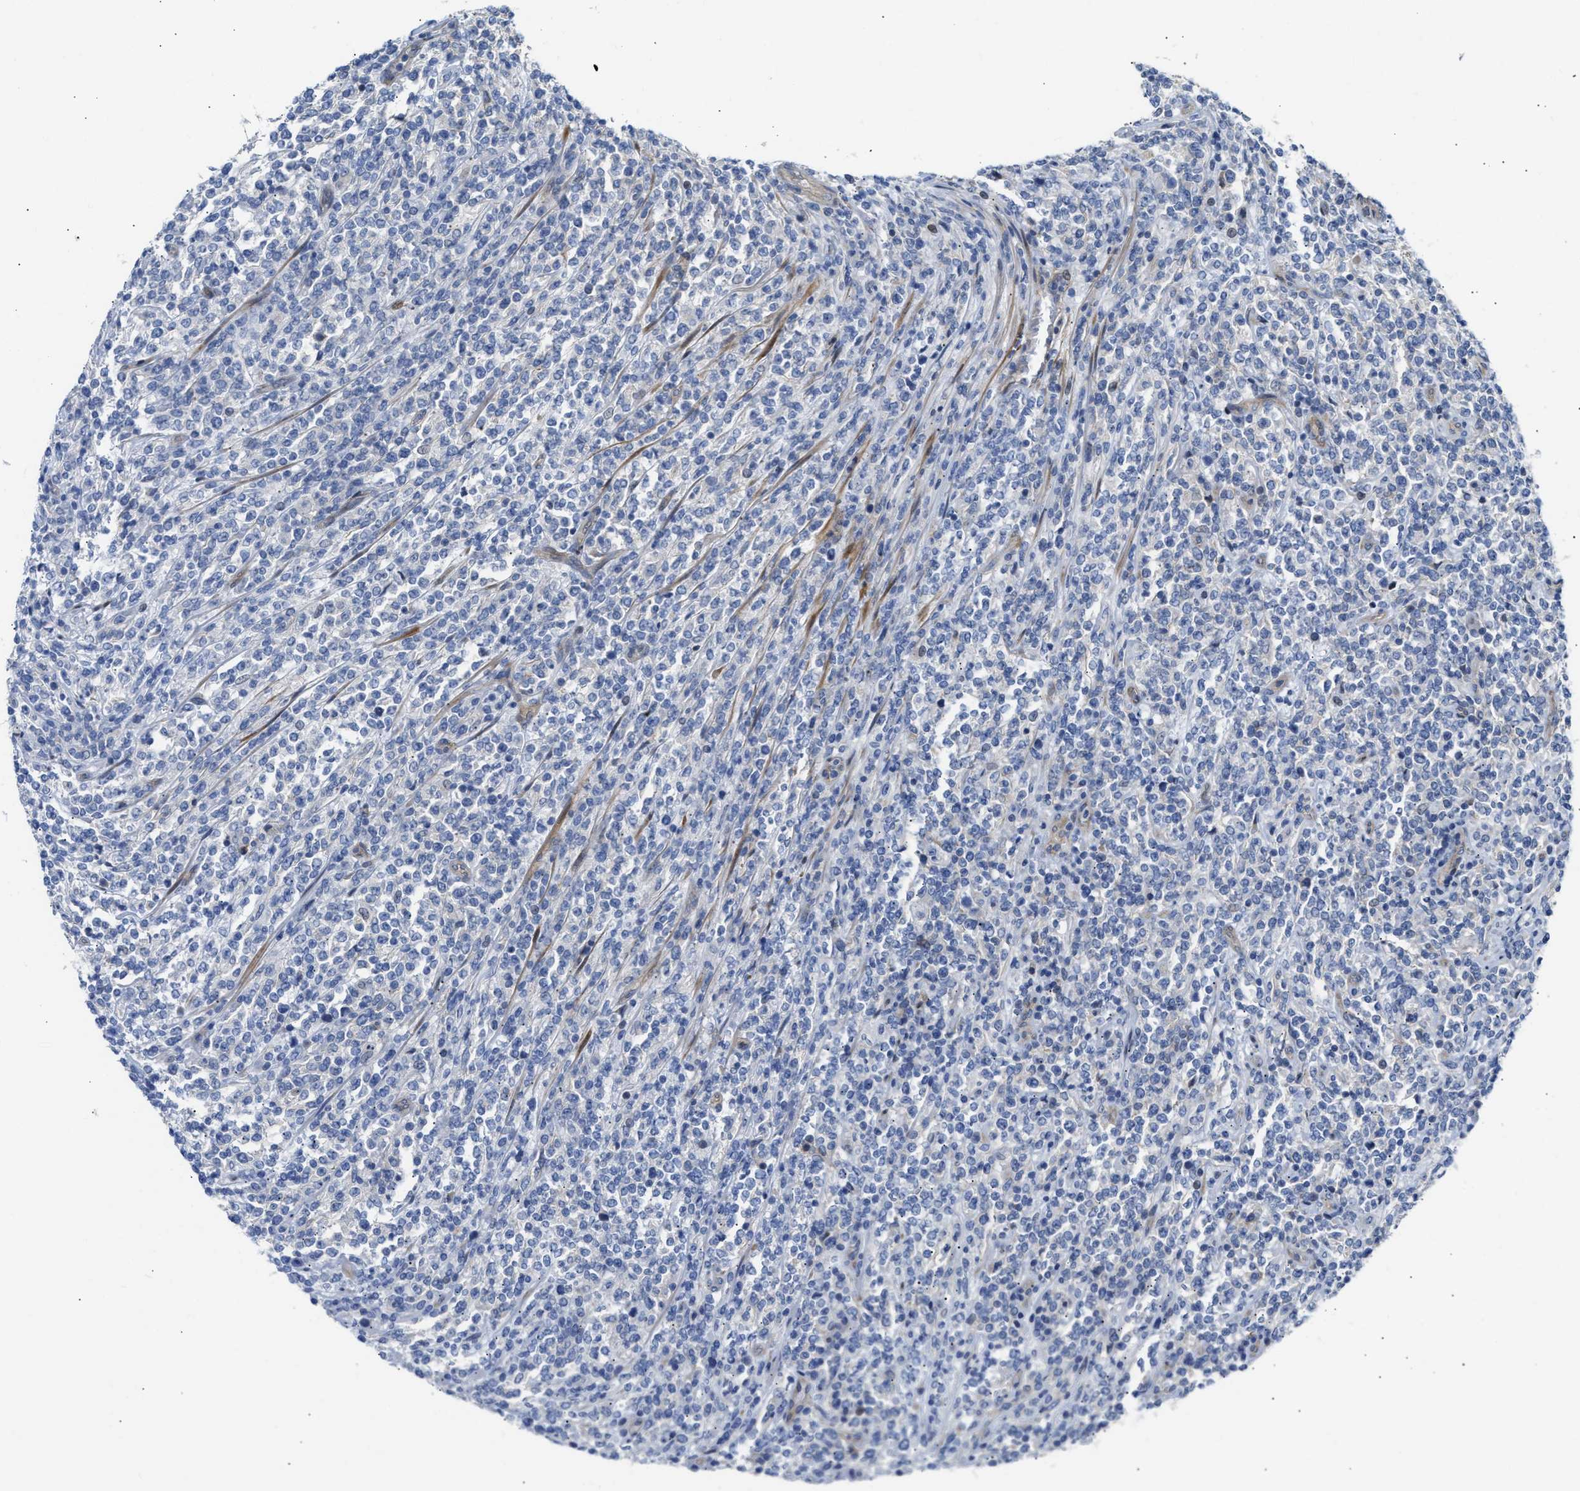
{"staining": {"intensity": "negative", "quantity": "none", "location": "none"}, "tissue": "lymphoma", "cell_type": "Tumor cells", "image_type": "cancer", "snomed": [{"axis": "morphology", "description": "Malignant lymphoma, non-Hodgkin's type, High grade"}, {"axis": "topography", "description": "Soft tissue"}], "caption": "Immunohistochemical staining of human malignant lymphoma, non-Hodgkin's type (high-grade) demonstrates no significant staining in tumor cells.", "gene": "FHL1", "patient": {"sex": "male", "age": 18}}